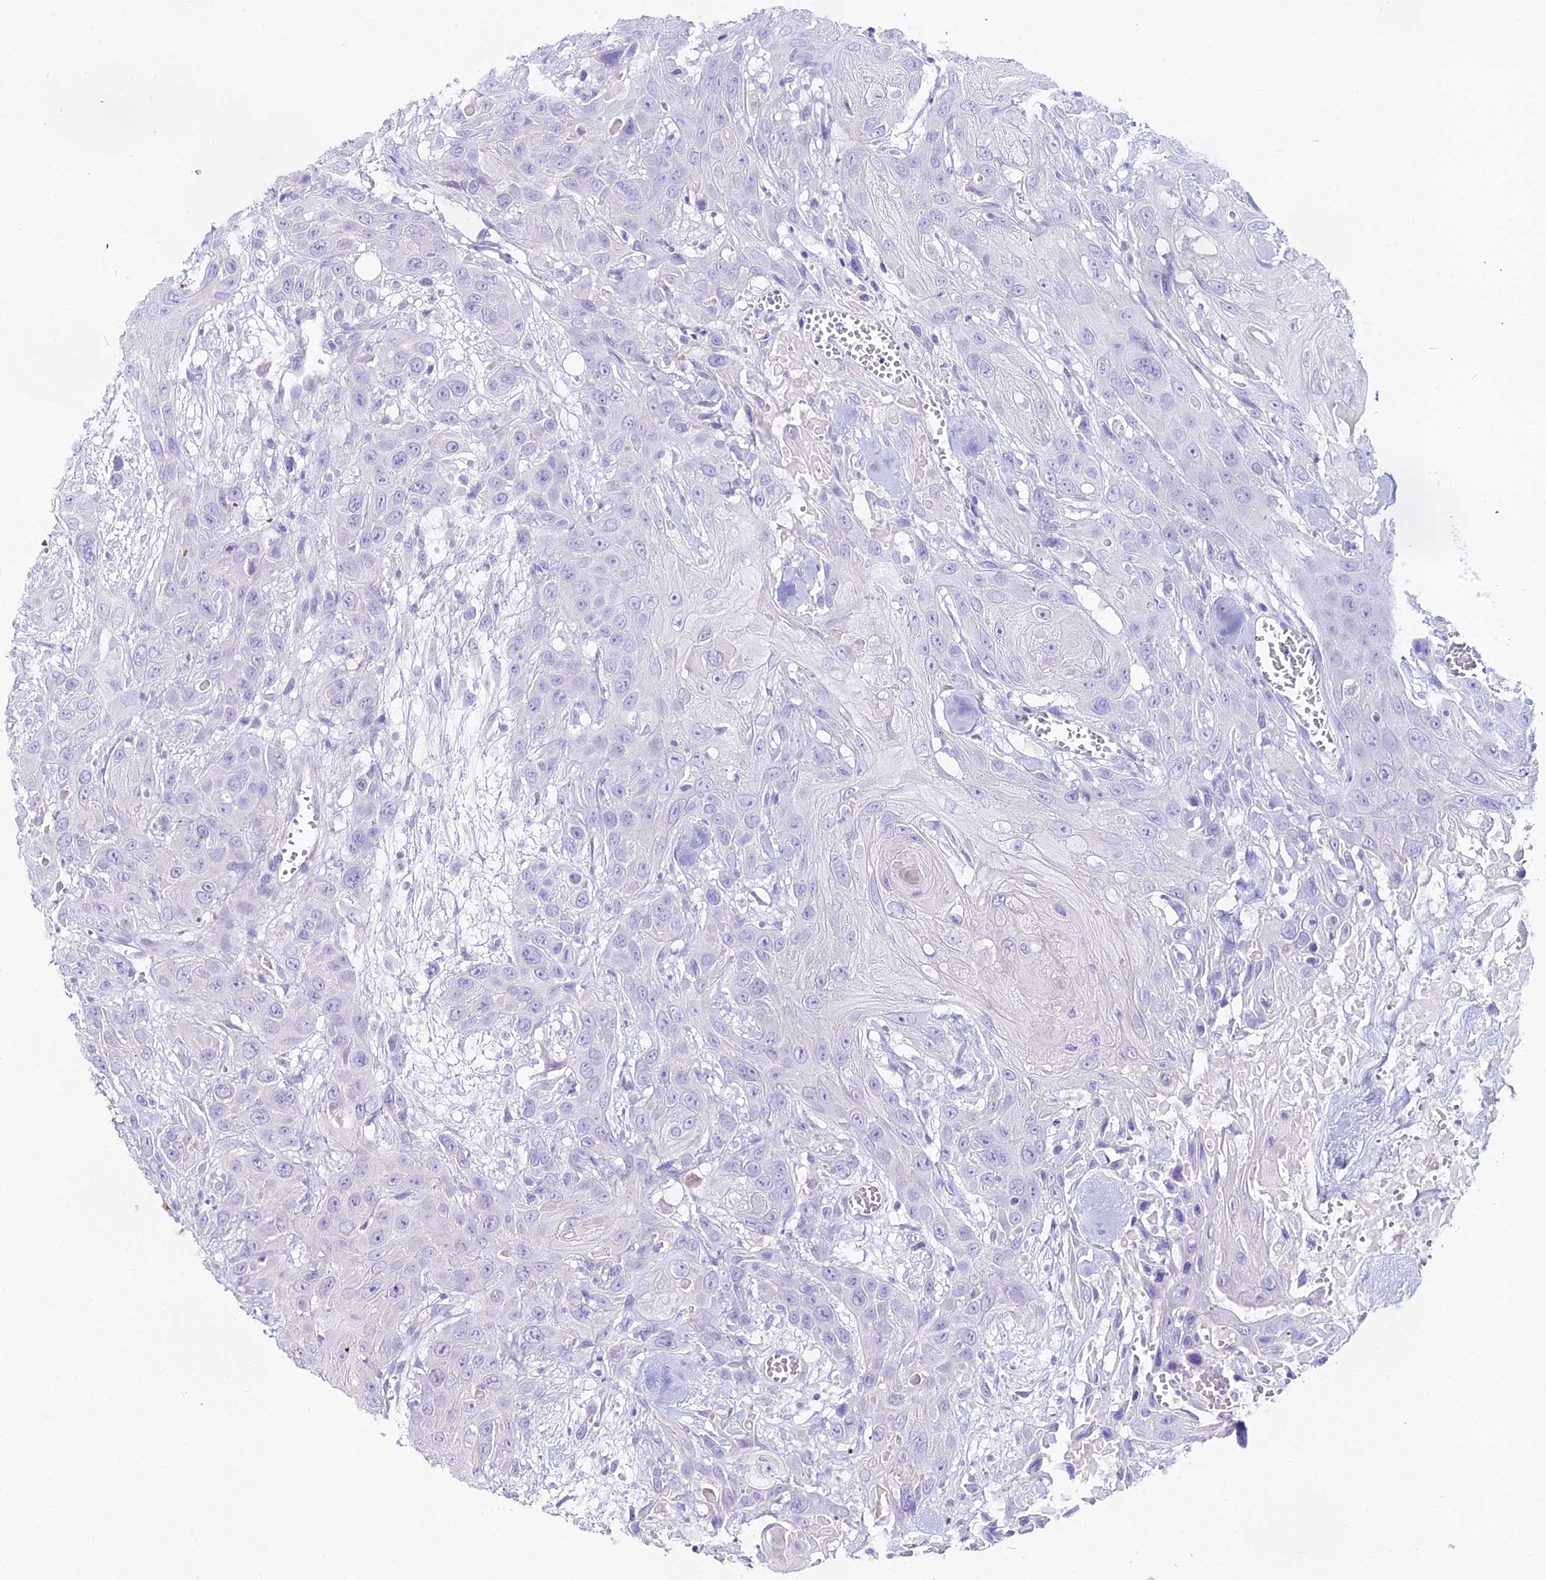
{"staining": {"intensity": "negative", "quantity": "none", "location": "none"}, "tissue": "head and neck cancer", "cell_type": "Tumor cells", "image_type": "cancer", "snomed": [{"axis": "morphology", "description": "Squamous cell carcinoma, NOS"}, {"axis": "topography", "description": "Head-Neck"}], "caption": "This photomicrograph is of head and neck cancer (squamous cell carcinoma) stained with immunohistochemistry (IHC) to label a protein in brown with the nuclei are counter-stained blue. There is no expression in tumor cells.", "gene": "GLYAT", "patient": {"sex": "male", "age": 81}}